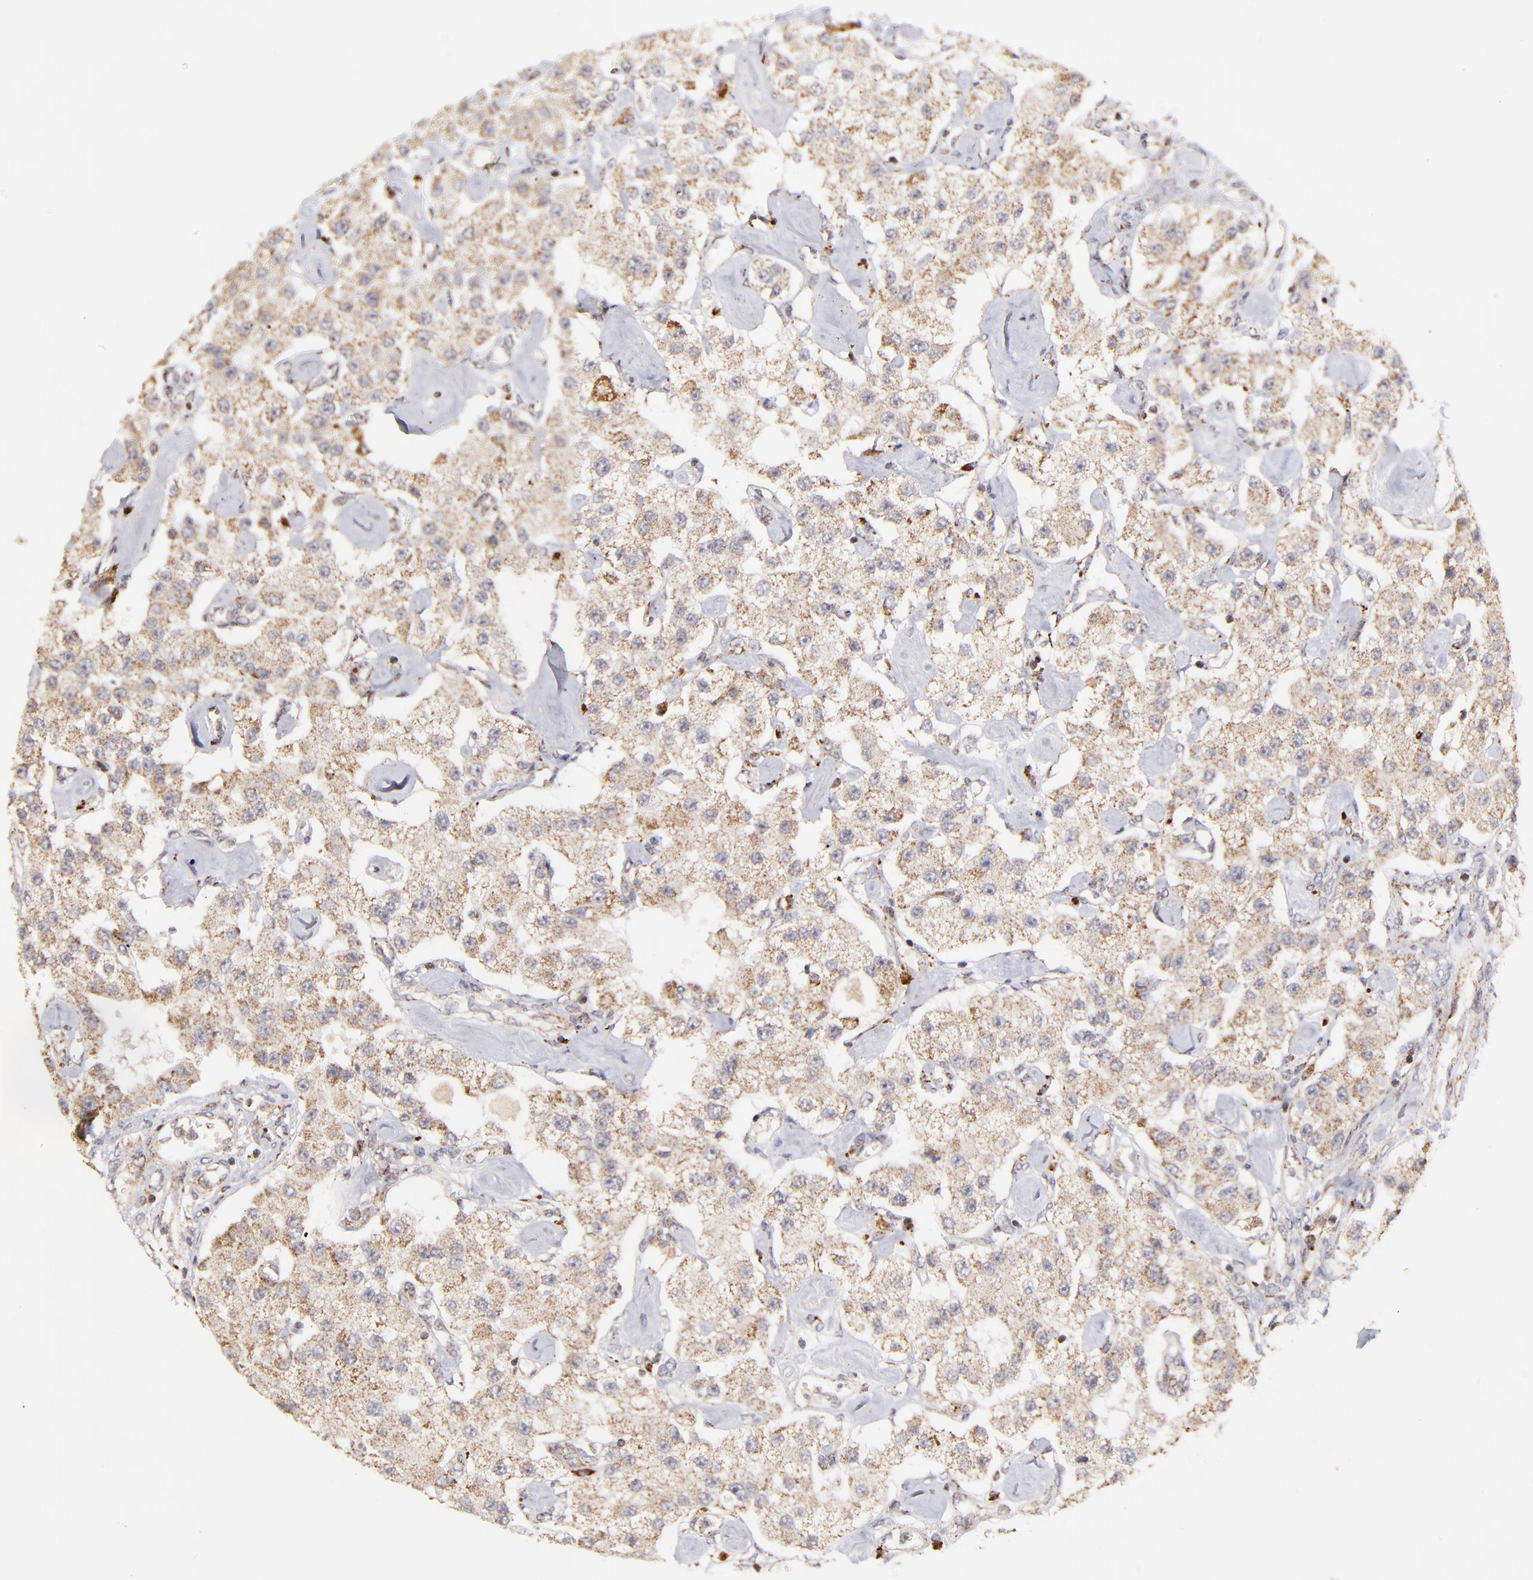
{"staining": {"intensity": "weak", "quantity": "25%-75%", "location": "cytoplasmic/membranous"}, "tissue": "carcinoid", "cell_type": "Tumor cells", "image_type": "cancer", "snomed": [{"axis": "morphology", "description": "Carcinoid, malignant, NOS"}, {"axis": "topography", "description": "Pancreas"}], "caption": "Brown immunohistochemical staining in carcinoid shows weak cytoplasmic/membranous positivity in approximately 25%-75% of tumor cells.", "gene": "MAP2K7", "patient": {"sex": "male", "age": 41}}